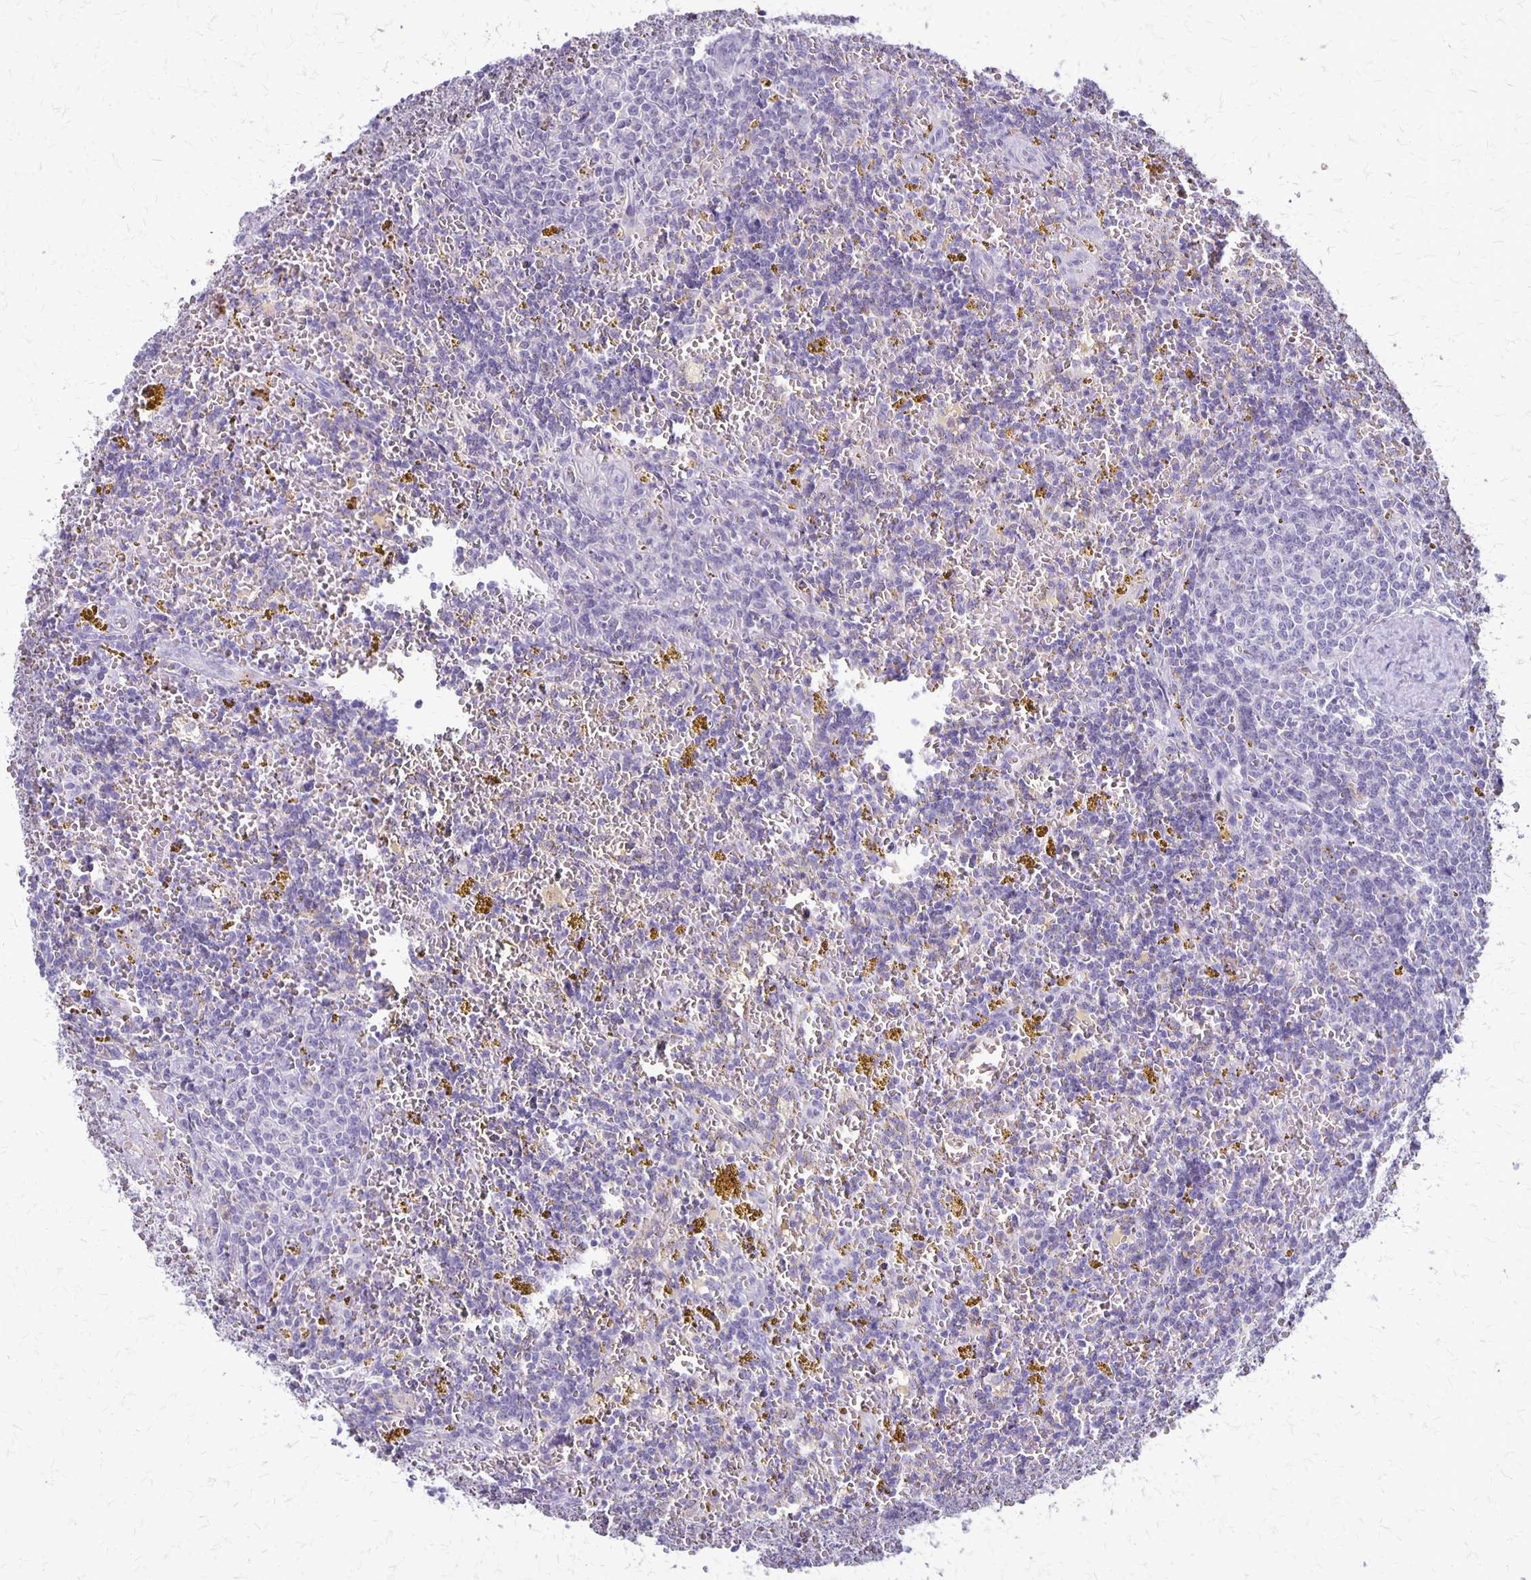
{"staining": {"intensity": "negative", "quantity": "none", "location": "none"}, "tissue": "lymphoma", "cell_type": "Tumor cells", "image_type": "cancer", "snomed": [{"axis": "morphology", "description": "Malignant lymphoma, non-Hodgkin's type, Low grade"}, {"axis": "topography", "description": "Spleen"}, {"axis": "topography", "description": "Lymph node"}], "caption": "Human low-grade malignant lymphoma, non-Hodgkin's type stained for a protein using immunohistochemistry (IHC) exhibits no staining in tumor cells.", "gene": "SEPTIN5", "patient": {"sex": "female", "age": 66}}